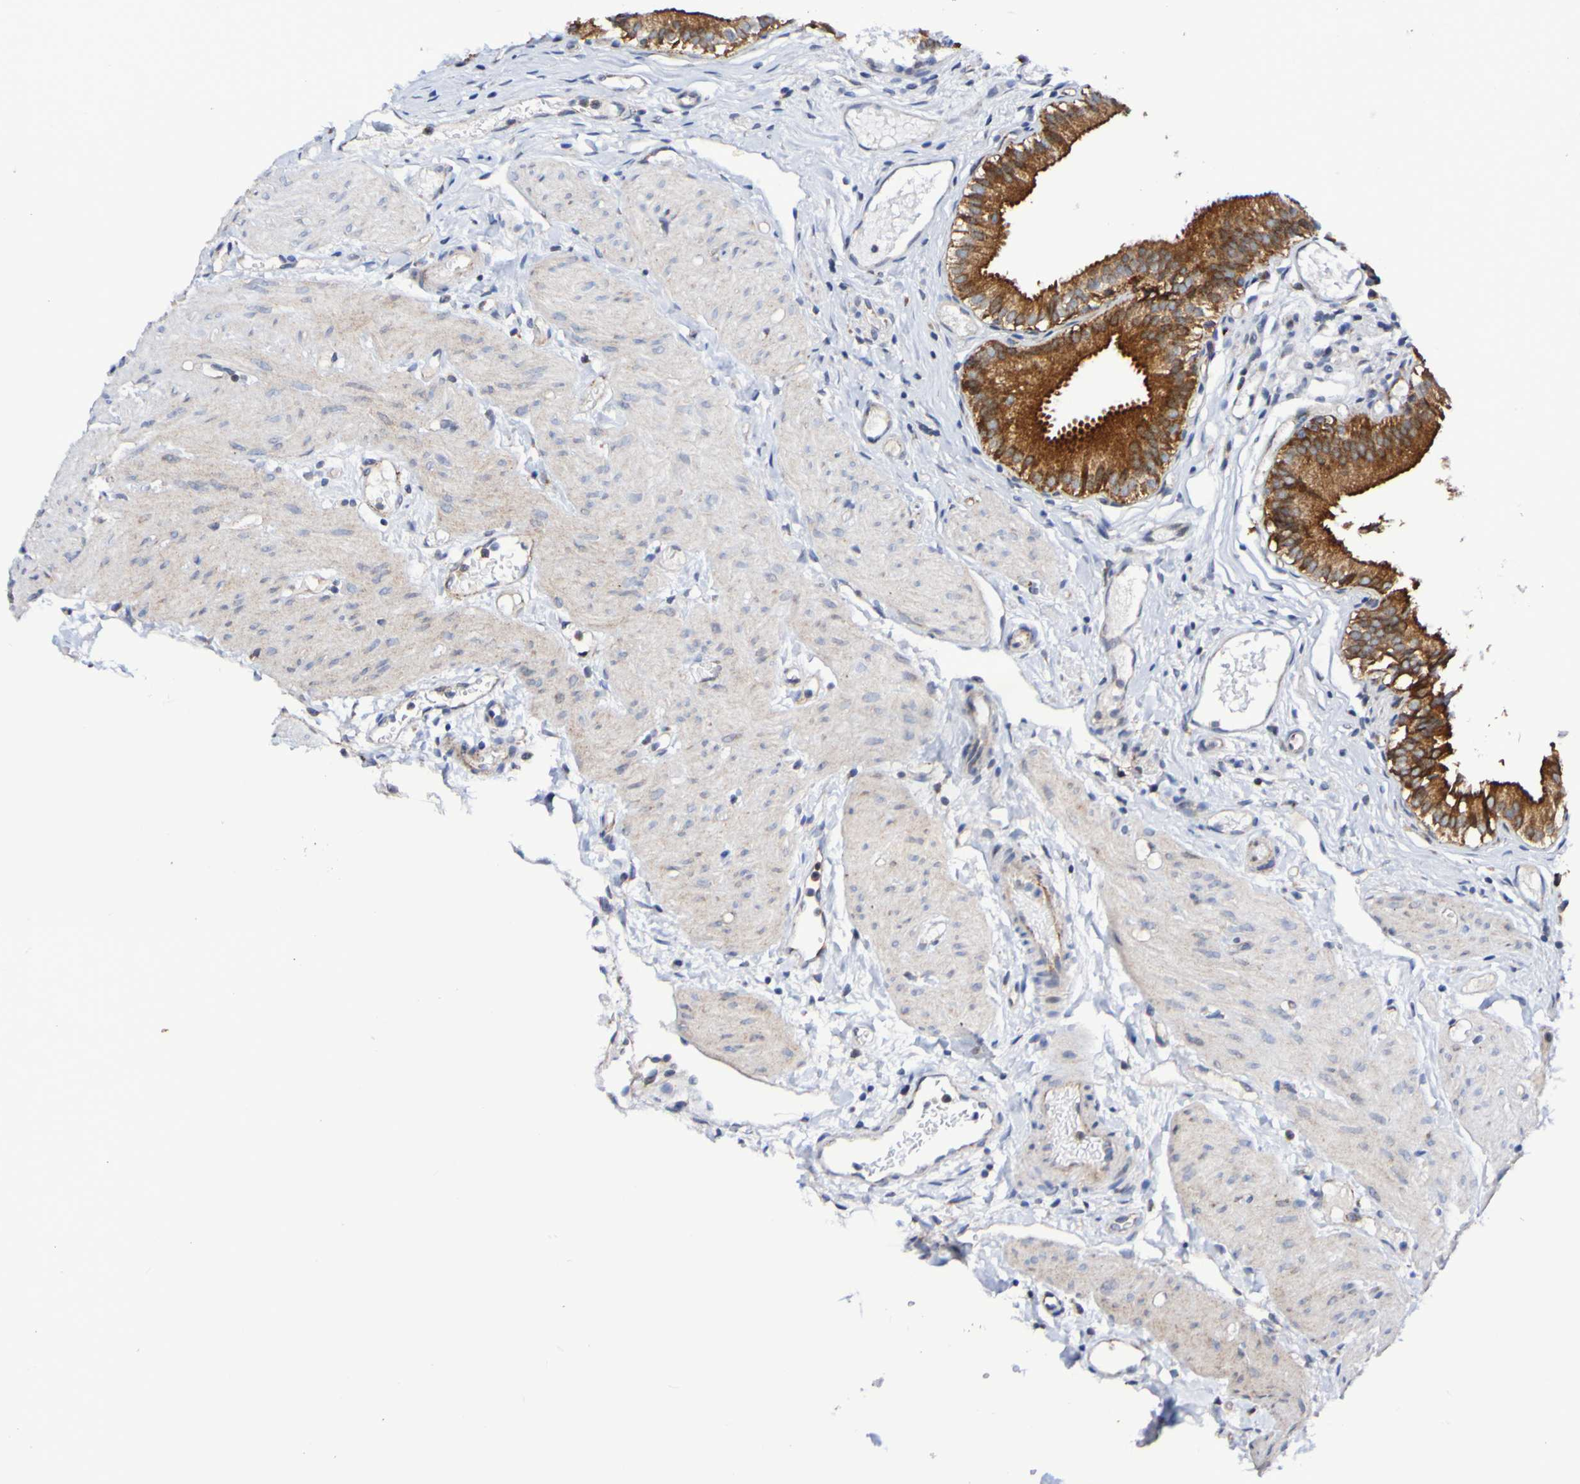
{"staining": {"intensity": "strong", "quantity": ">75%", "location": "cytoplasmic/membranous"}, "tissue": "gallbladder", "cell_type": "Glandular cells", "image_type": "normal", "snomed": [{"axis": "morphology", "description": "Normal tissue, NOS"}, {"axis": "topography", "description": "Gallbladder"}], "caption": "Immunohistochemical staining of benign human gallbladder shows >75% levels of strong cytoplasmic/membranous protein positivity in about >75% of glandular cells. The staining is performed using DAB (3,3'-diaminobenzidine) brown chromogen to label protein expression. The nuclei are counter-stained blue using hematoxylin.", "gene": "GJB1", "patient": {"sex": "female", "age": 26}}